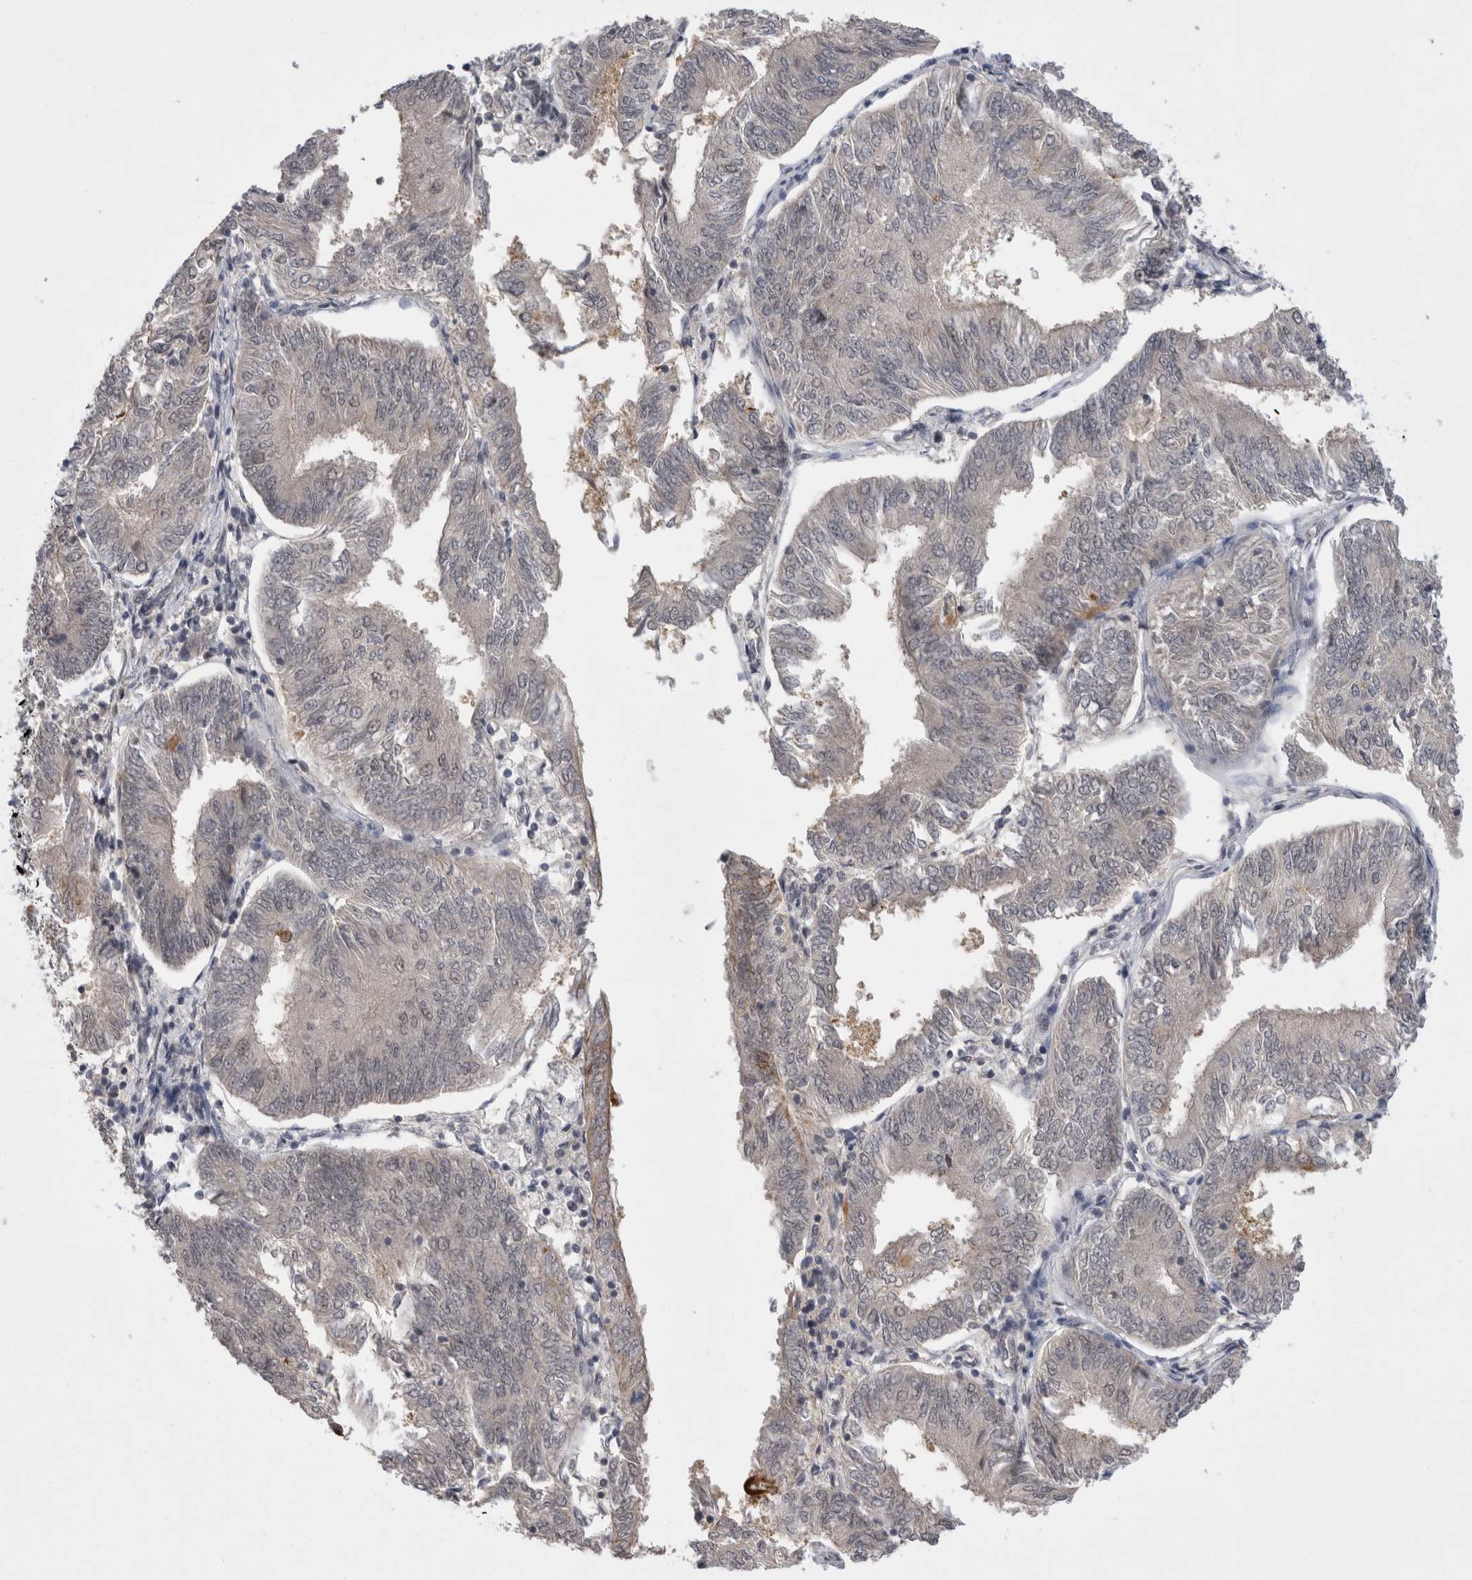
{"staining": {"intensity": "negative", "quantity": "none", "location": "none"}, "tissue": "endometrial cancer", "cell_type": "Tumor cells", "image_type": "cancer", "snomed": [{"axis": "morphology", "description": "Adenocarcinoma, NOS"}, {"axis": "topography", "description": "Endometrium"}], "caption": "DAB (3,3'-diaminobenzidine) immunohistochemical staining of endometrial cancer (adenocarcinoma) displays no significant expression in tumor cells.", "gene": "ZNF341", "patient": {"sex": "female", "age": 58}}